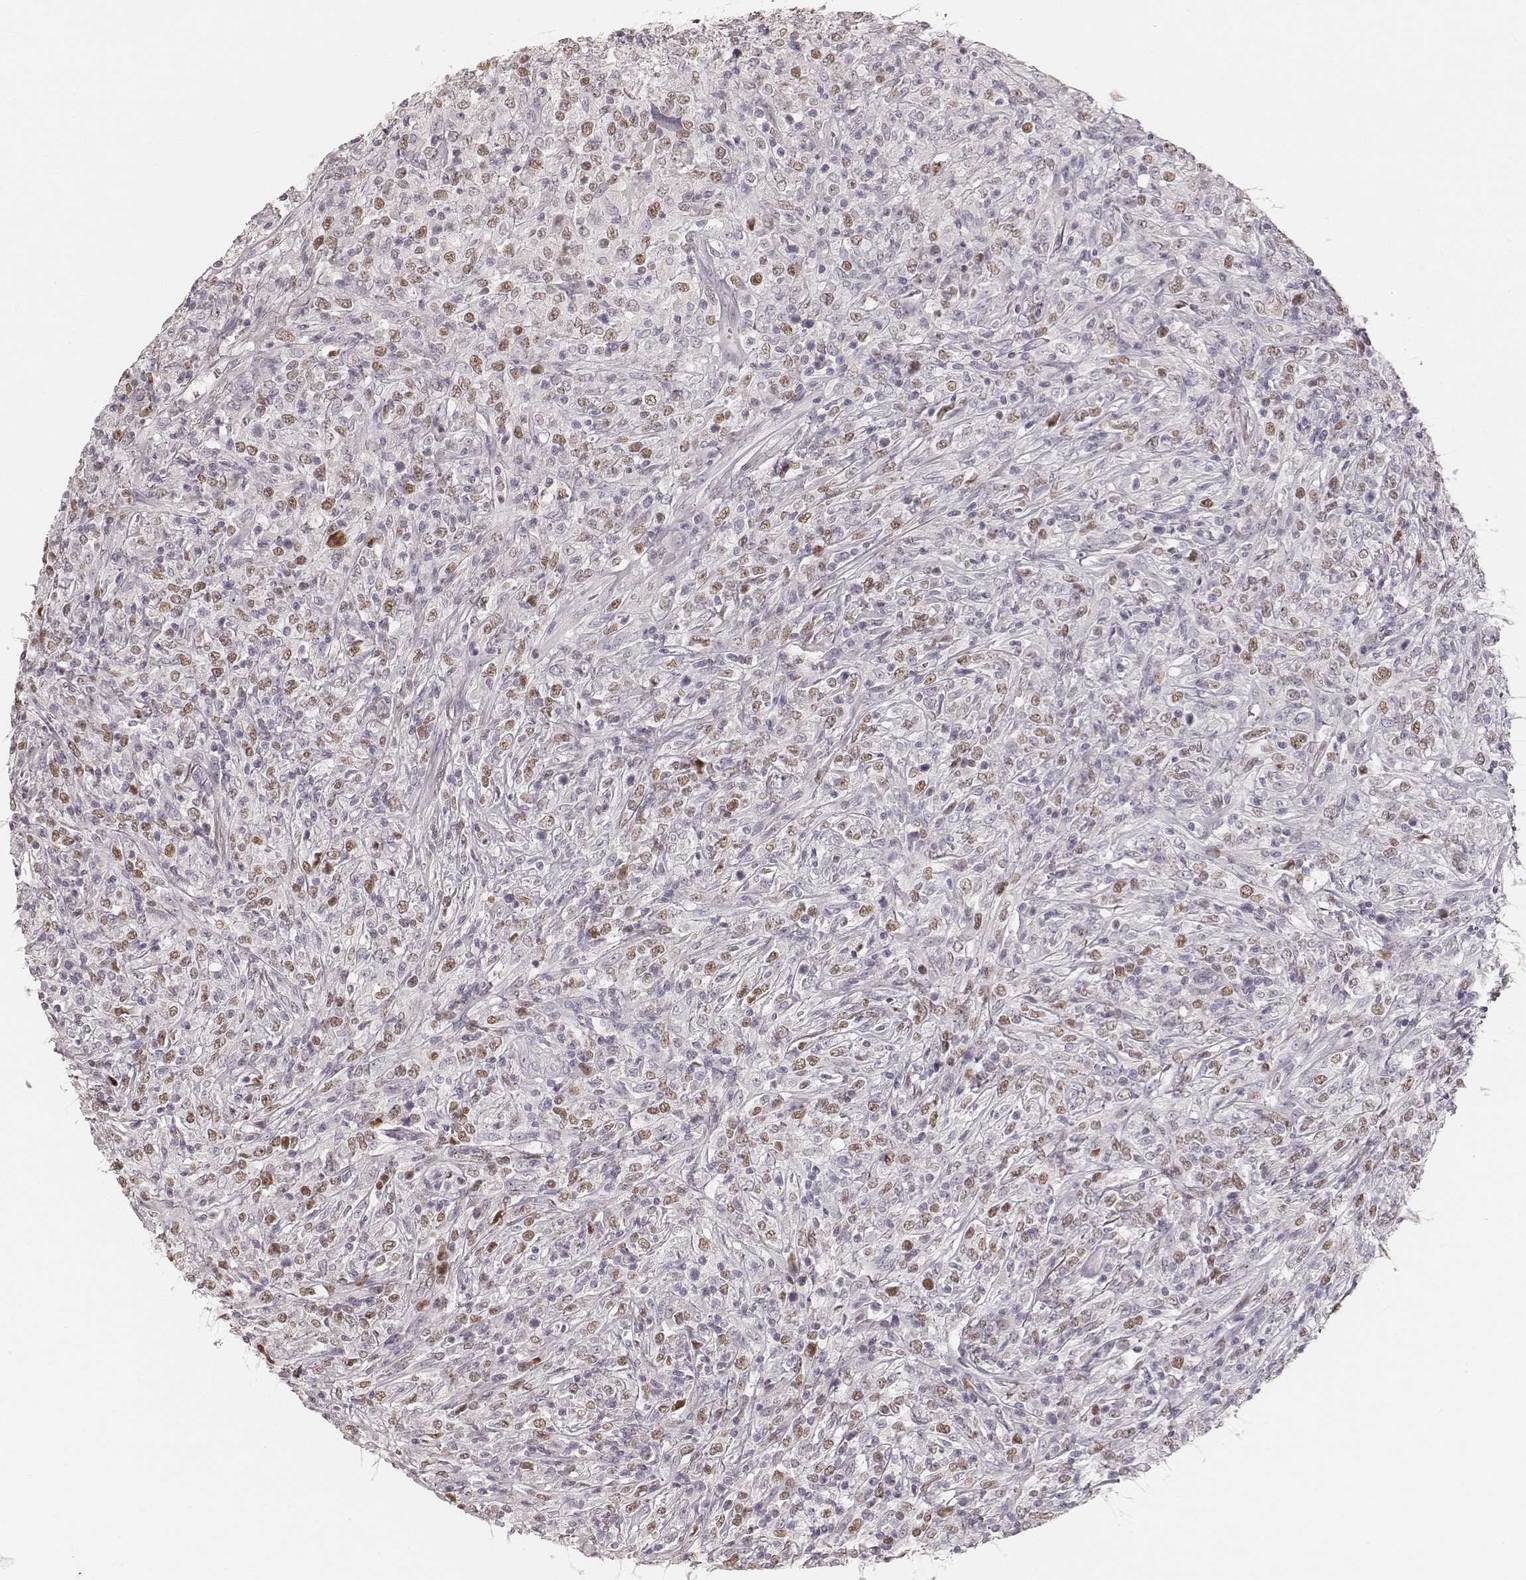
{"staining": {"intensity": "weak", "quantity": "25%-75%", "location": "nuclear"}, "tissue": "lymphoma", "cell_type": "Tumor cells", "image_type": "cancer", "snomed": [{"axis": "morphology", "description": "Malignant lymphoma, non-Hodgkin's type, High grade"}, {"axis": "topography", "description": "Lung"}], "caption": "Protein staining exhibits weak nuclear expression in about 25%-75% of tumor cells in high-grade malignant lymphoma, non-Hodgkin's type.", "gene": "TEX37", "patient": {"sex": "male", "age": 79}}